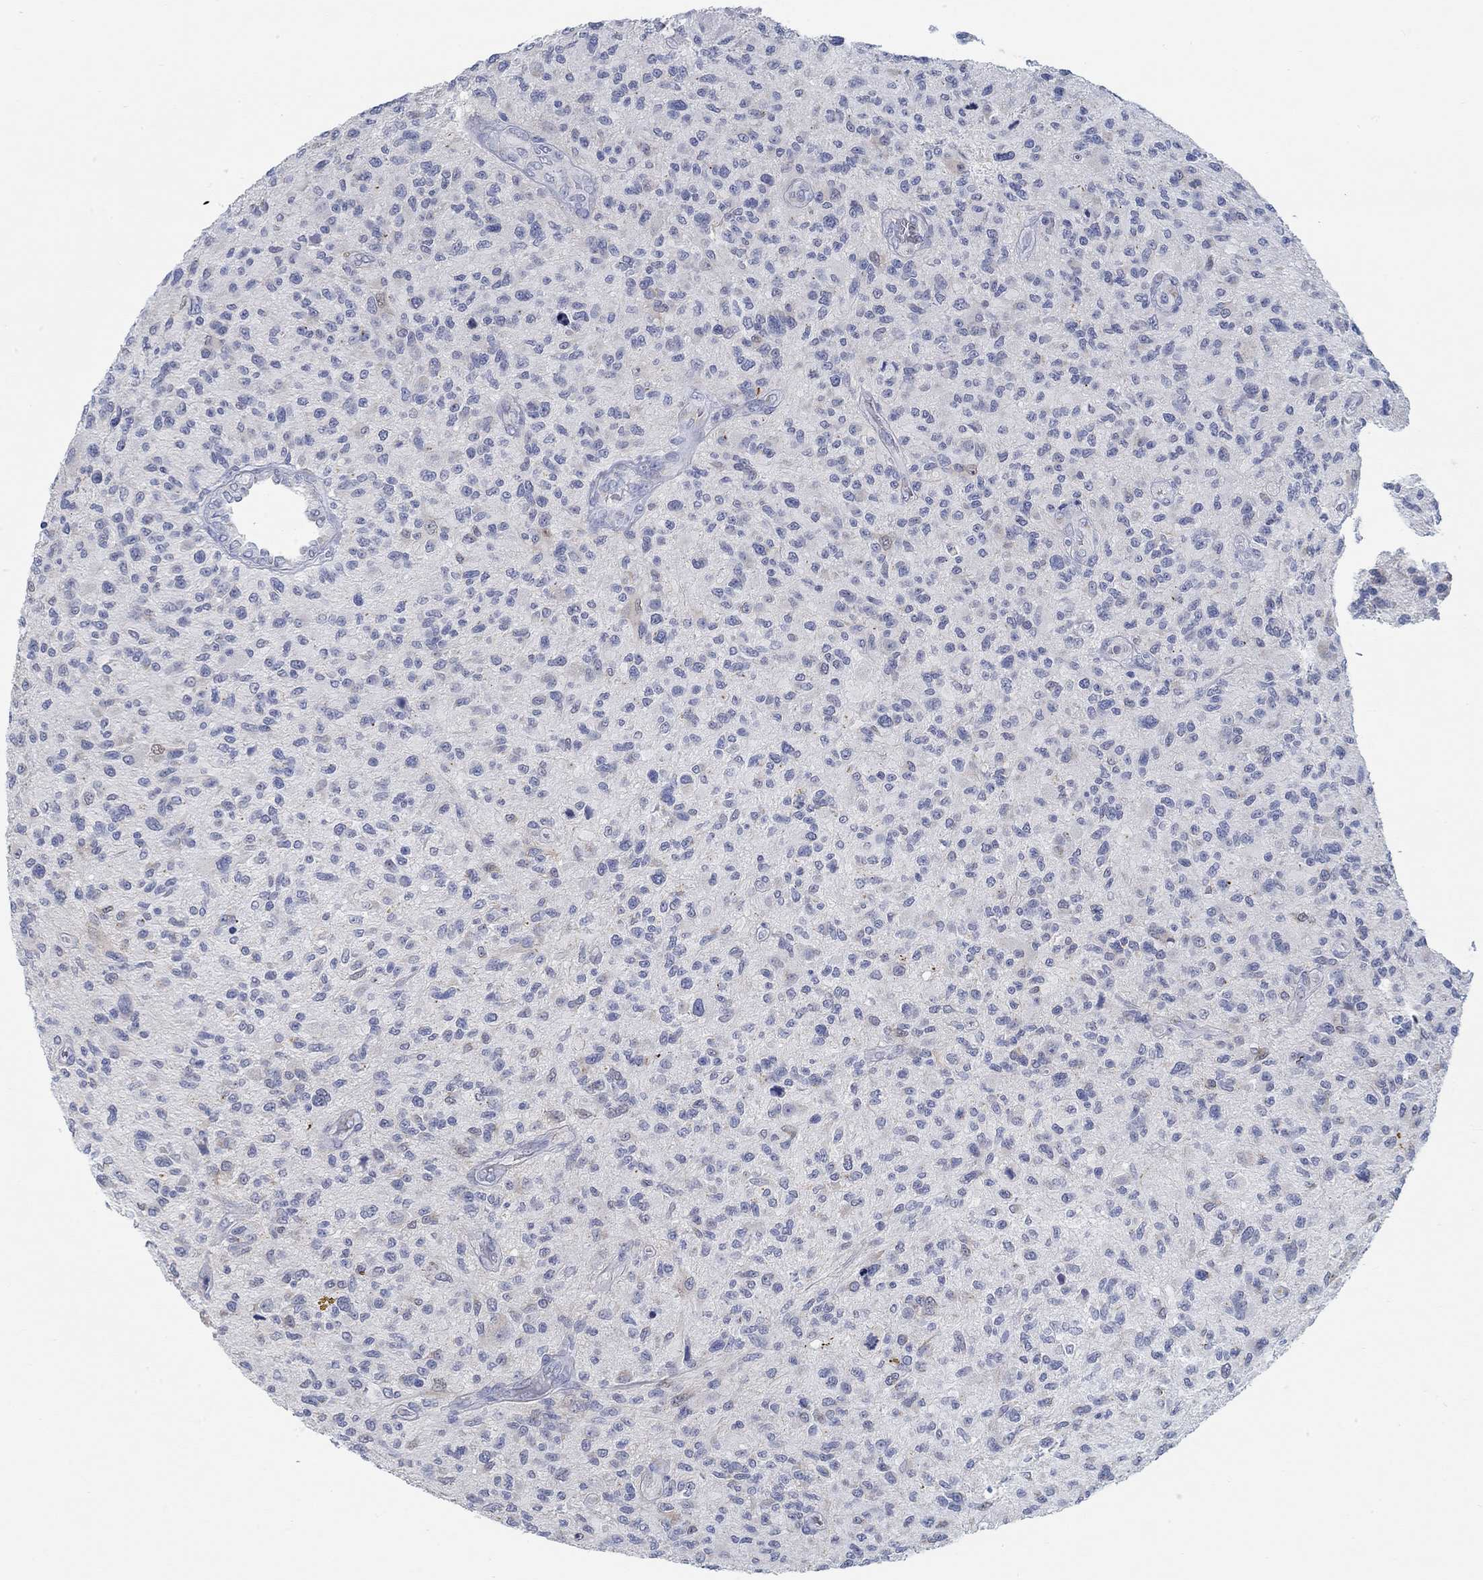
{"staining": {"intensity": "negative", "quantity": "none", "location": "none"}, "tissue": "glioma", "cell_type": "Tumor cells", "image_type": "cancer", "snomed": [{"axis": "morphology", "description": "Glioma, malignant, High grade"}, {"axis": "topography", "description": "Brain"}], "caption": "Immunohistochemistry histopathology image of neoplastic tissue: glioma stained with DAB exhibits no significant protein expression in tumor cells.", "gene": "TEKT4", "patient": {"sex": "male", "age": 47}}